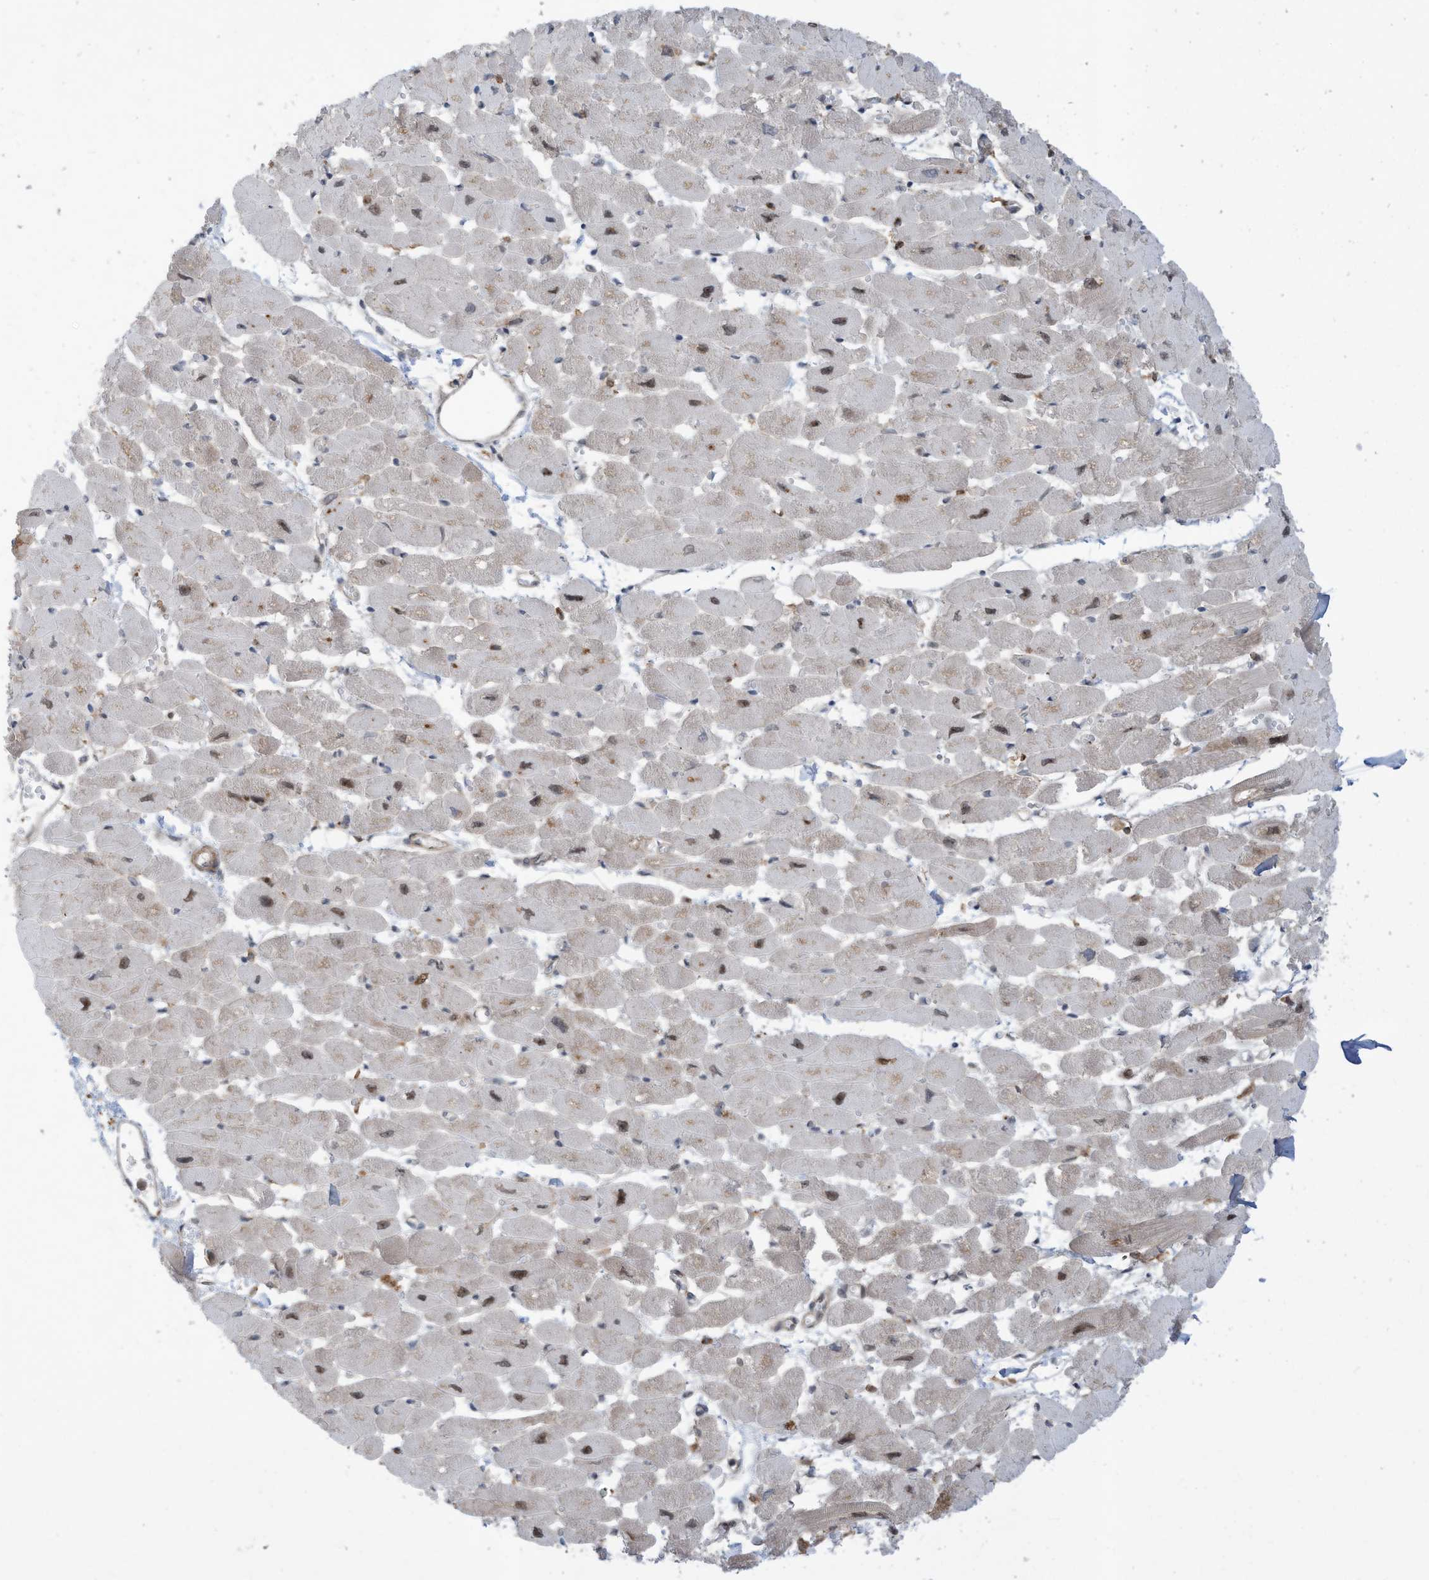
{"staining": {"intensity": "moderate", "quantity": "<25%", "location": "nuclear"}, "tissue": "heart muscle", "cell_type": "Cardiomyocytes", "image_type": "normal", "snomed": [{"axis": "morphology", "description": "Normal tissue, NOS"}, {"axis": "topography", "description": "Heart"}], "caption": "The micrograph displays a brown stain indicating the presence of a protein in the nuclear of cardiomyocytes in heart muscle. Ihc stains the protein in brown and the nuclei are stained blue.", "gene": "REPIN1", "patient": {"sex": "female", "age": 54}}